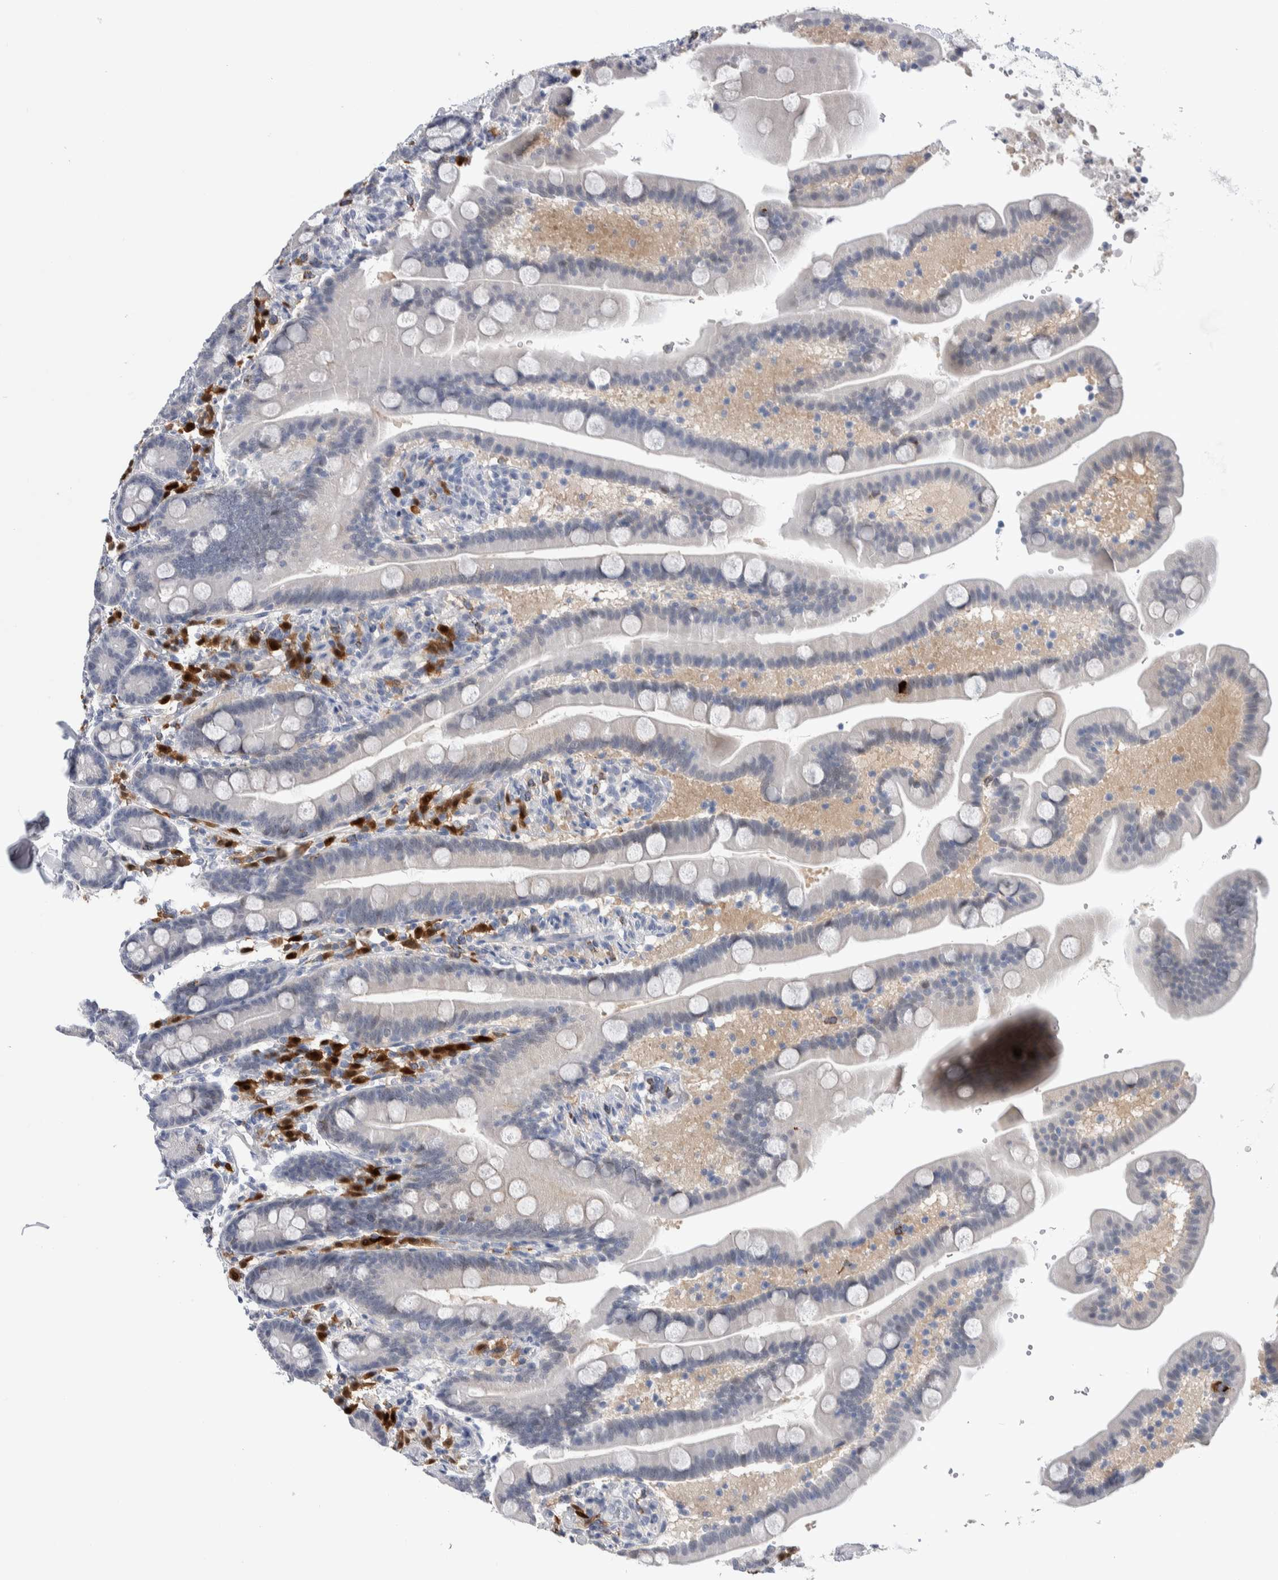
{"staining": {"intensity": "negative", "quantity": "none", "location": "none"}, "tissue": "duodenum", "cell_type": "Glandular cells", "image_type": "normal", "snomed": [{"axis": "morphology", "description": "Normal tissue, NOS"}, {"axis": "topography", "description": "Duodenum"}], "caption": "Histopathology image shows no significant protein expression in glandular cells of unremarkable duodenum. (DAB (3,3'-diaminobenzidine) IHC with hematoxylin counter stain).", "gene": "LURAP1L", "patient": {"sex": "male", "age": 54}}